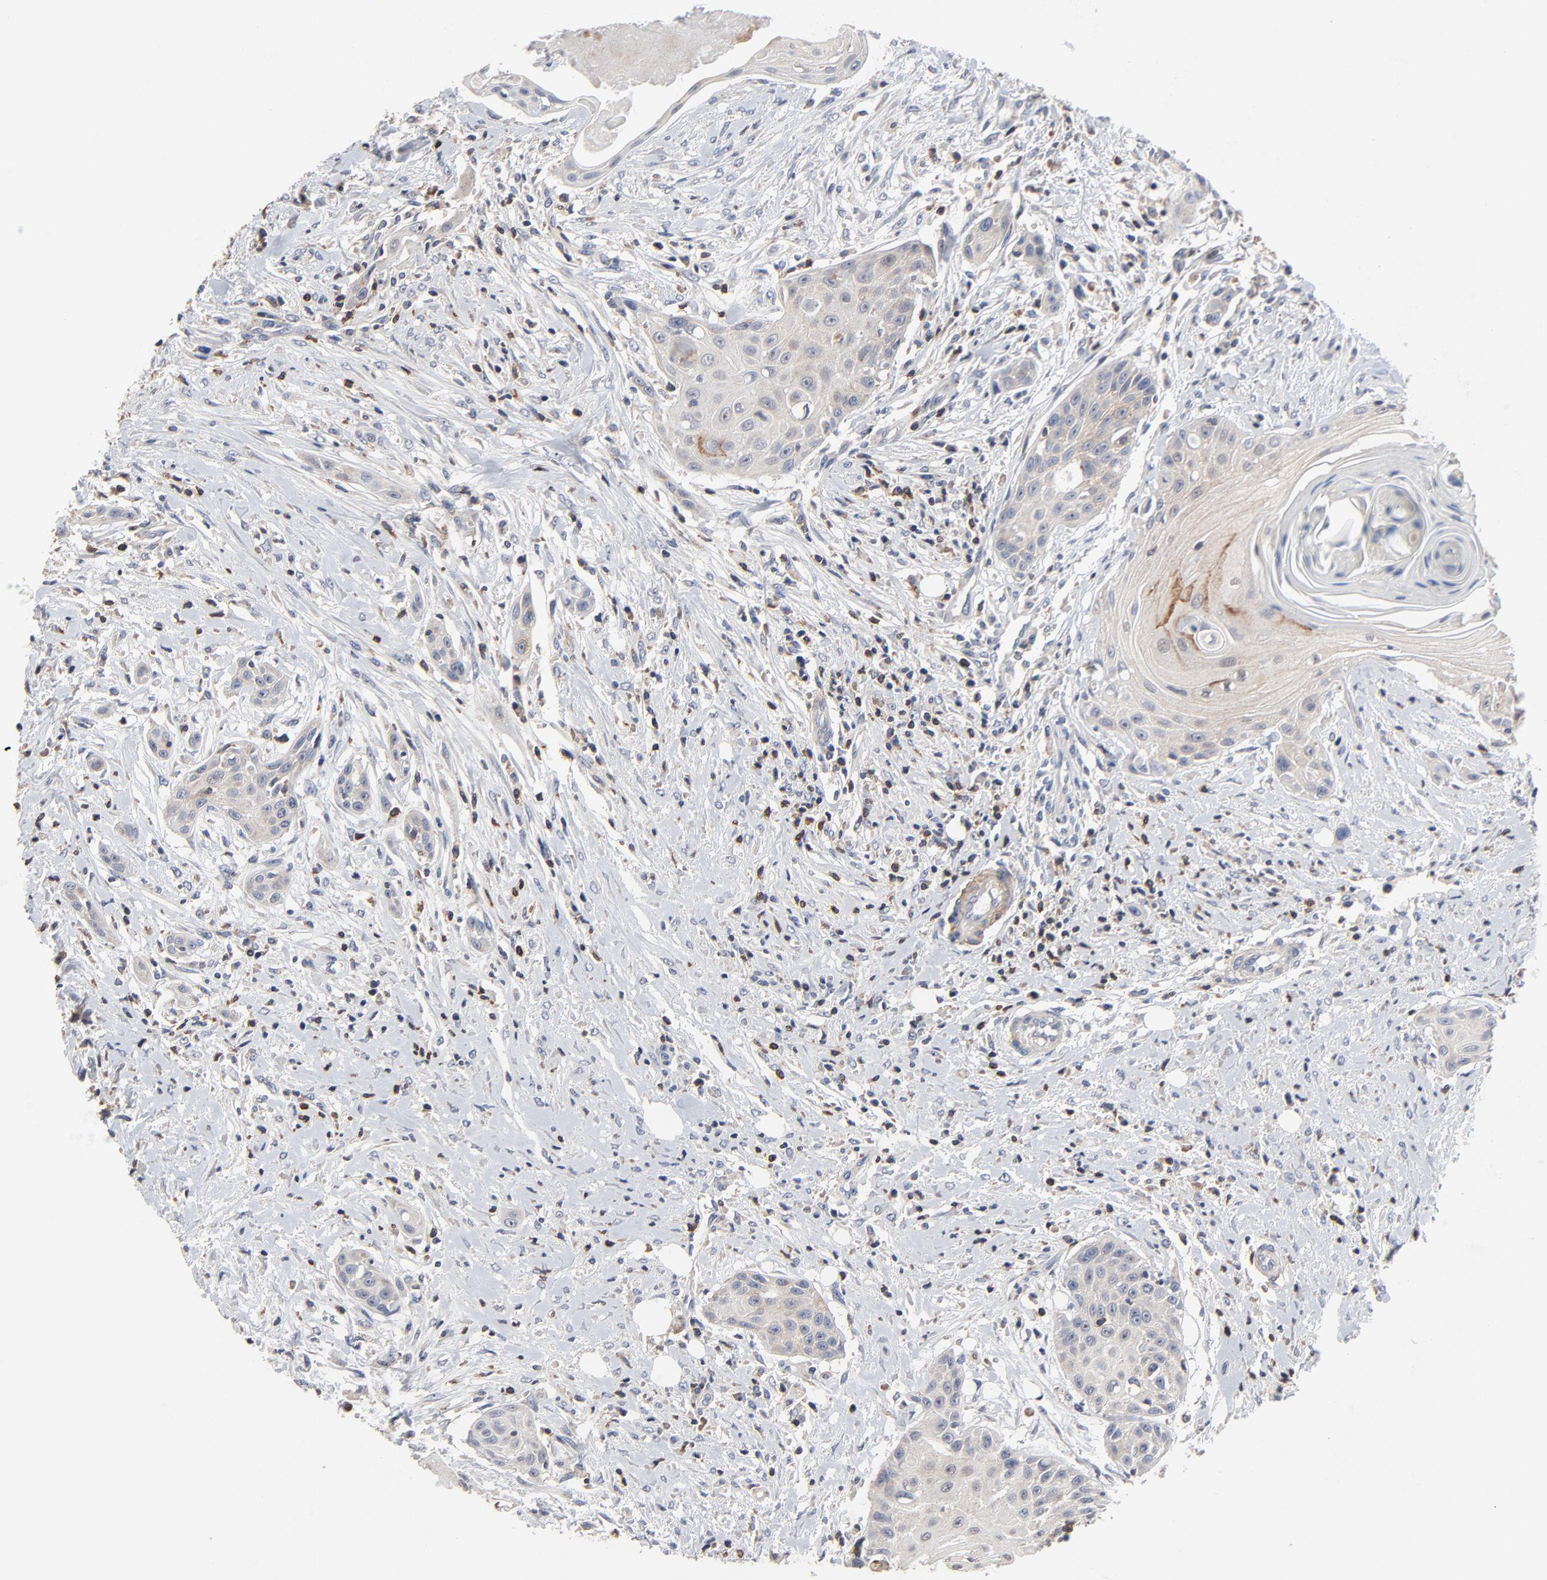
{"staining": {"intensity": "weak", "quantity": "<25%", "location": "cytoplasmic/membranous"}, "tissue": "head and neck cancer", "cell_type": "Tumor cells", "image_type": "cancer", "snomed": [{"axis": "morphology", "description": "Squamous cell carcinoma, NOS"}, {"axis": "morphology", "description": "Squamous cell carcinoma, metastatic, NOS"}, {"axis": "topography", "description": "Lymph node"}, {"axis": "topography", "description": "Salivary gland"}, {"axis": "topography", "description": "Head-Neck"}], "caption": "This is an immunohistochemistry photomicrograph of human head and neck cancer (metastatic squamous cell carcinoma). There is no positivity in tumor cells.", "gene": "SKAP1", "patient": {"sex": "female", "age": 74}}